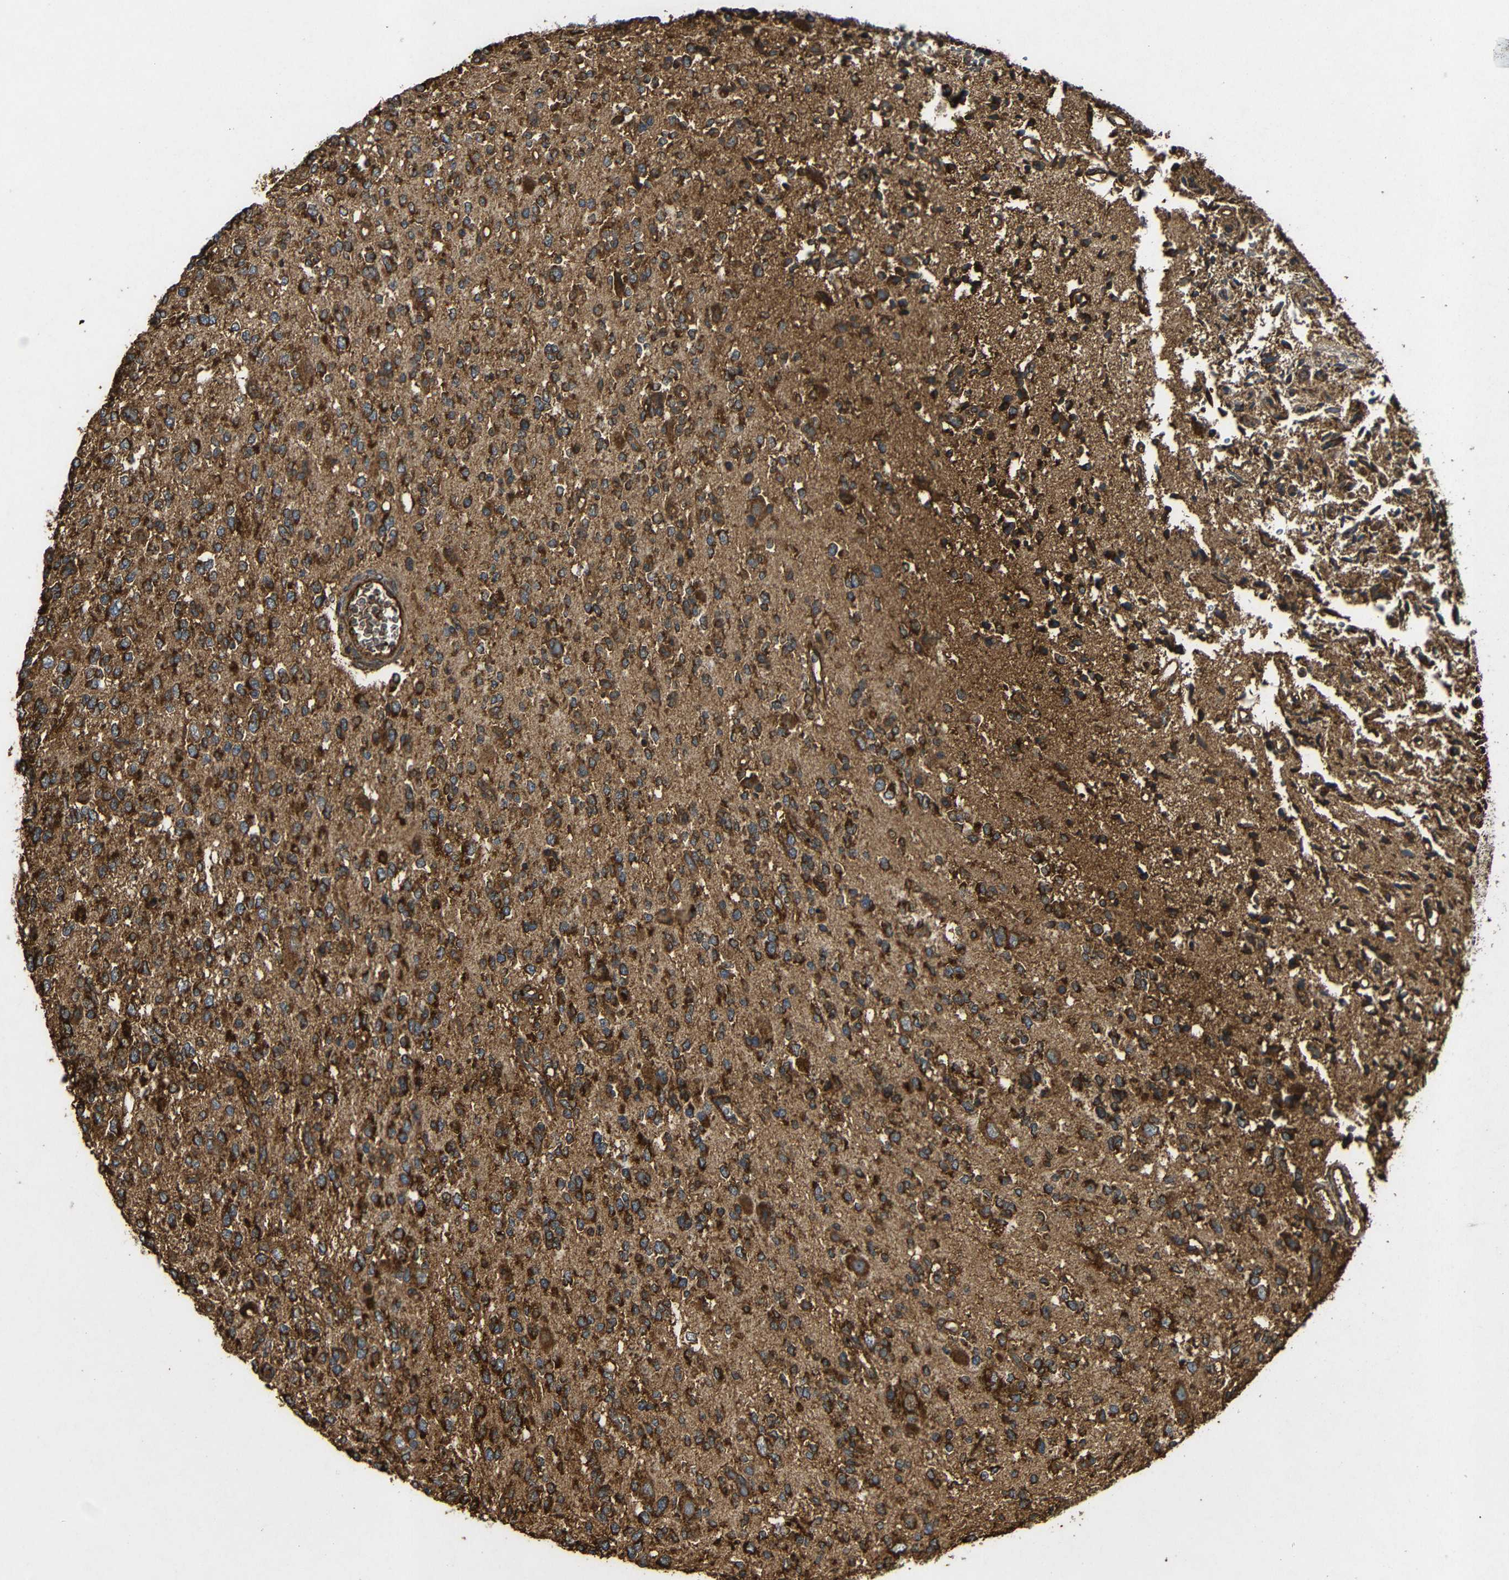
{"staining": {"intensity": "strong", "quantity": ">75%", "location": "cytoplasmic/membranous"}, "tissue": "glioma", "cell_type": "Tumor cells", "image_type": "cancer", "snomed": [{"axis": "morphology", "description": "Glioma, malignant, Low grade"}, {"axis": "topography", "description": "Brain"}], "caption": "Glioma stained for a protein (brown) reveals strong cytoplasmic/membranous positive staining in about >75% of tumor cells.", "gene": "EIF2S1", "patient": {"sex": "male", "age": 38}}